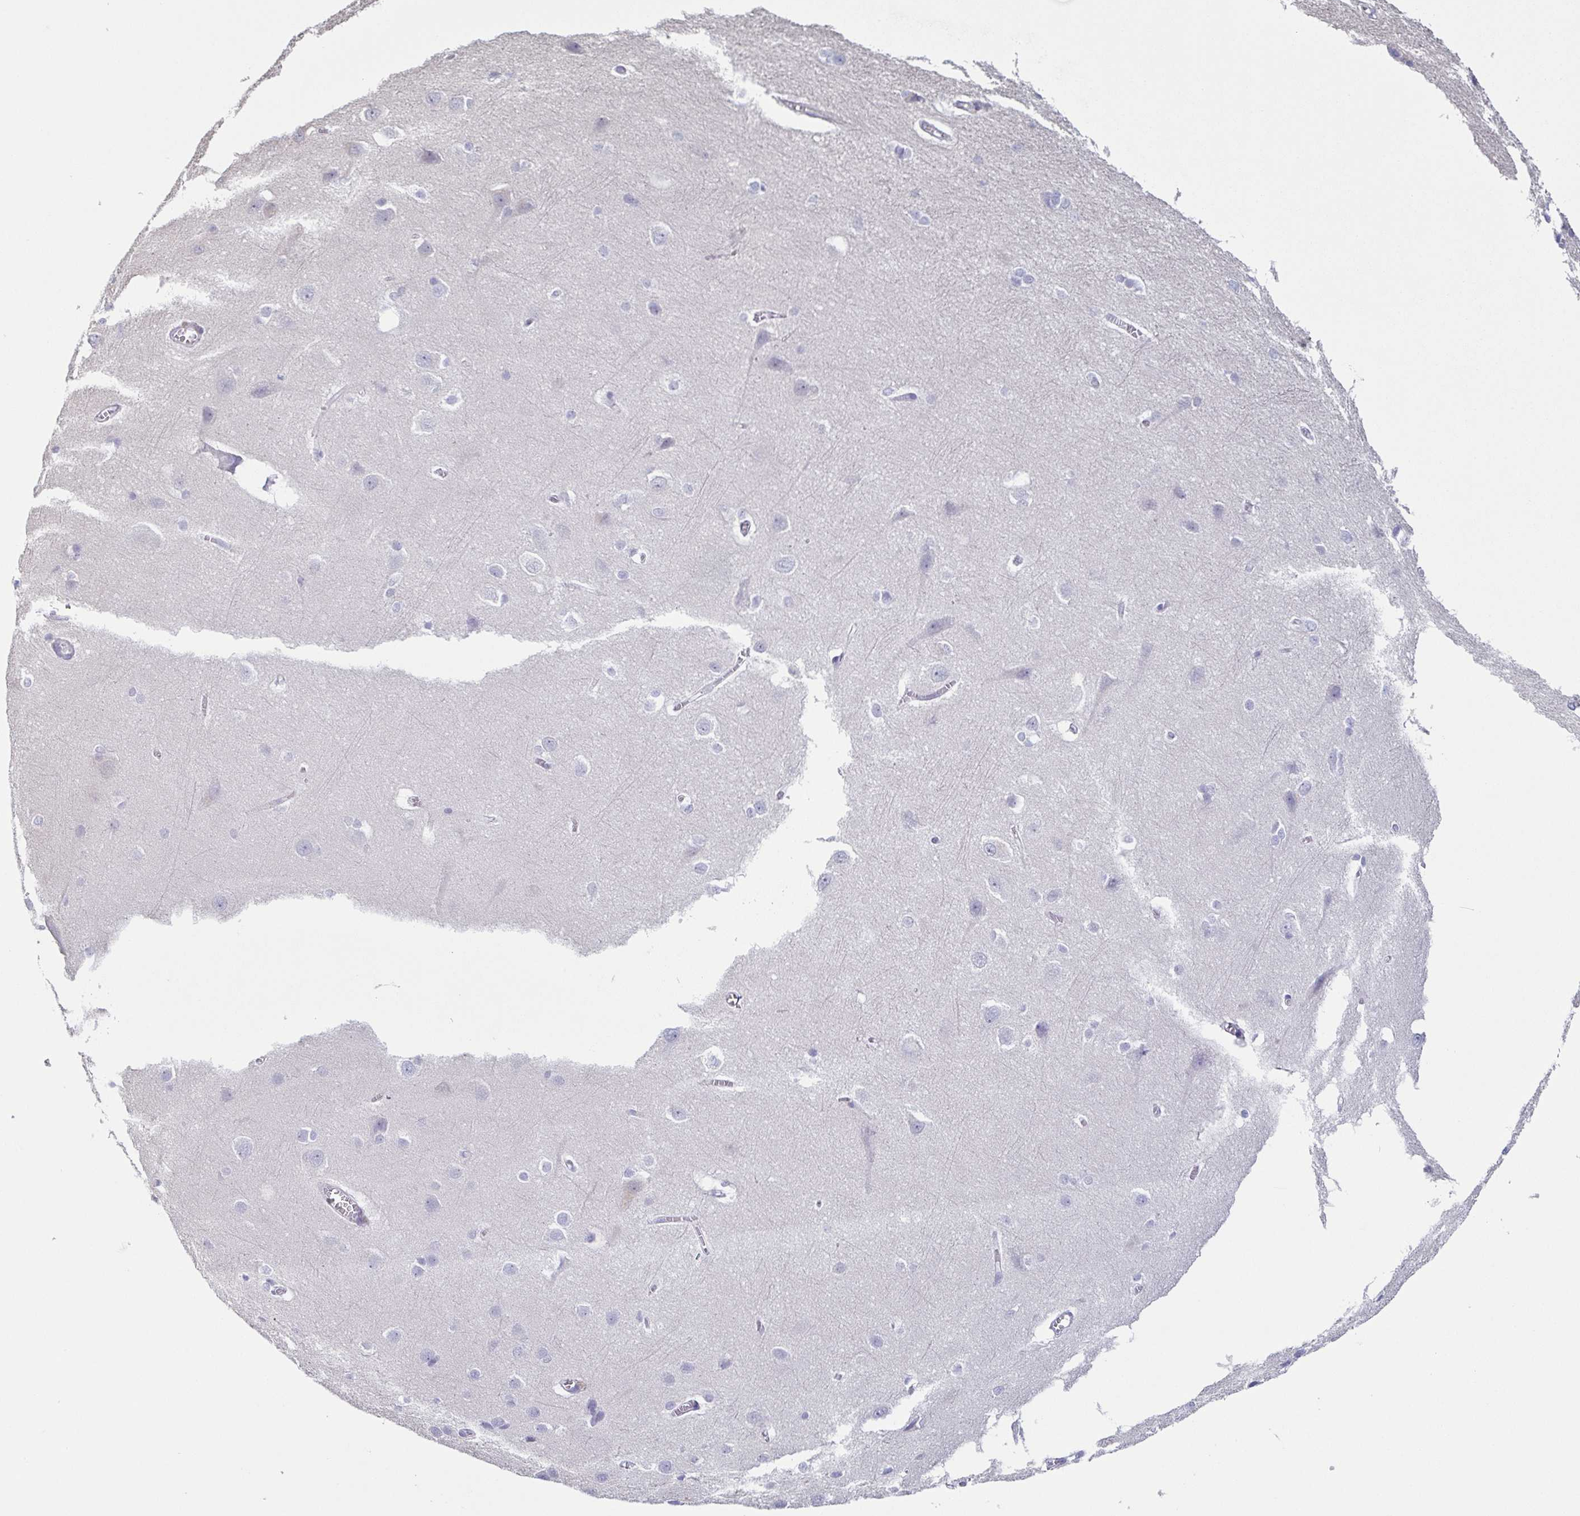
{"staining": {"intensity": "negative", "quantity": "none", "location": "none"}, "tissue": "cerebral cortex", "cell_type": "Endothelial cells", "image_type": "normal", "snomed": [{"axis": "morphology", "description": "Normal tissue, NOS"}, {"axis": "topography", "description": "Cerebral cortex"}], "caption": "High power microscopy histopathology image of an immunohistochemistry photomicrograph of normal cerebral cortex, revealing no significant expression in endothelial cells.", "gene": "ENSG00000275778", "patient": {"sex": "male", "age": 37}}